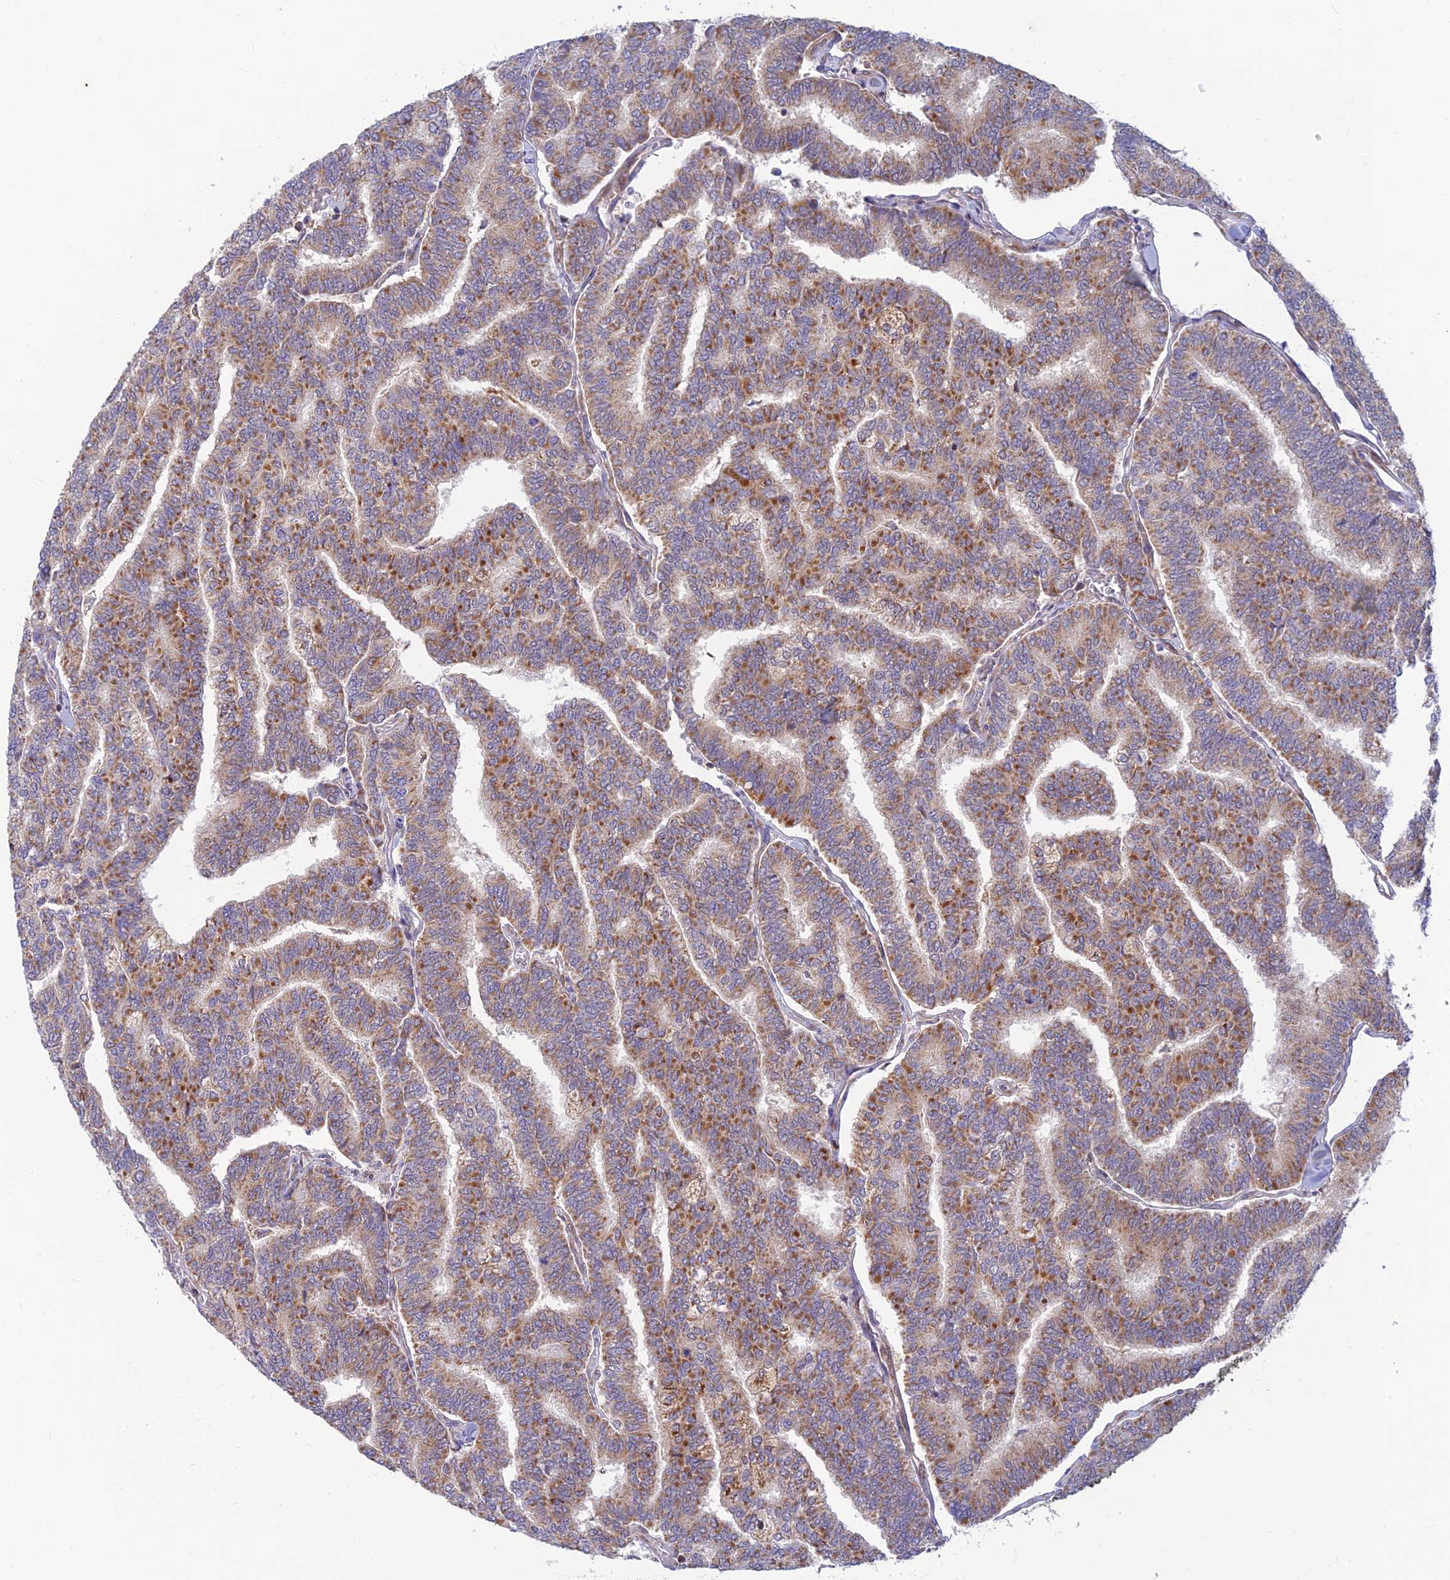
{"staining": {"intensity": "moderate", "quantity": "25%-75%", "location": "cytoplasmic/membranous"}, "tissue": "thyroid cancer", "cell_type": "Tumor cells", "image_type": "cancer", "snomed": [{"axis": "morphology", "description": "Papillary adenocarcinoma, NOS"}, {"axis": "topography", "description": "Thyroid gland"}], "caption": "Immunohistochemical staining of human thyroid papillary adenocarcinoma shows medium levels of moderate cytoplasmic/membranous protein expression in about 25%-75% of tumor cells.", "gene": "LYSMD2", "patient": {"sex": "female", "age": 35}}